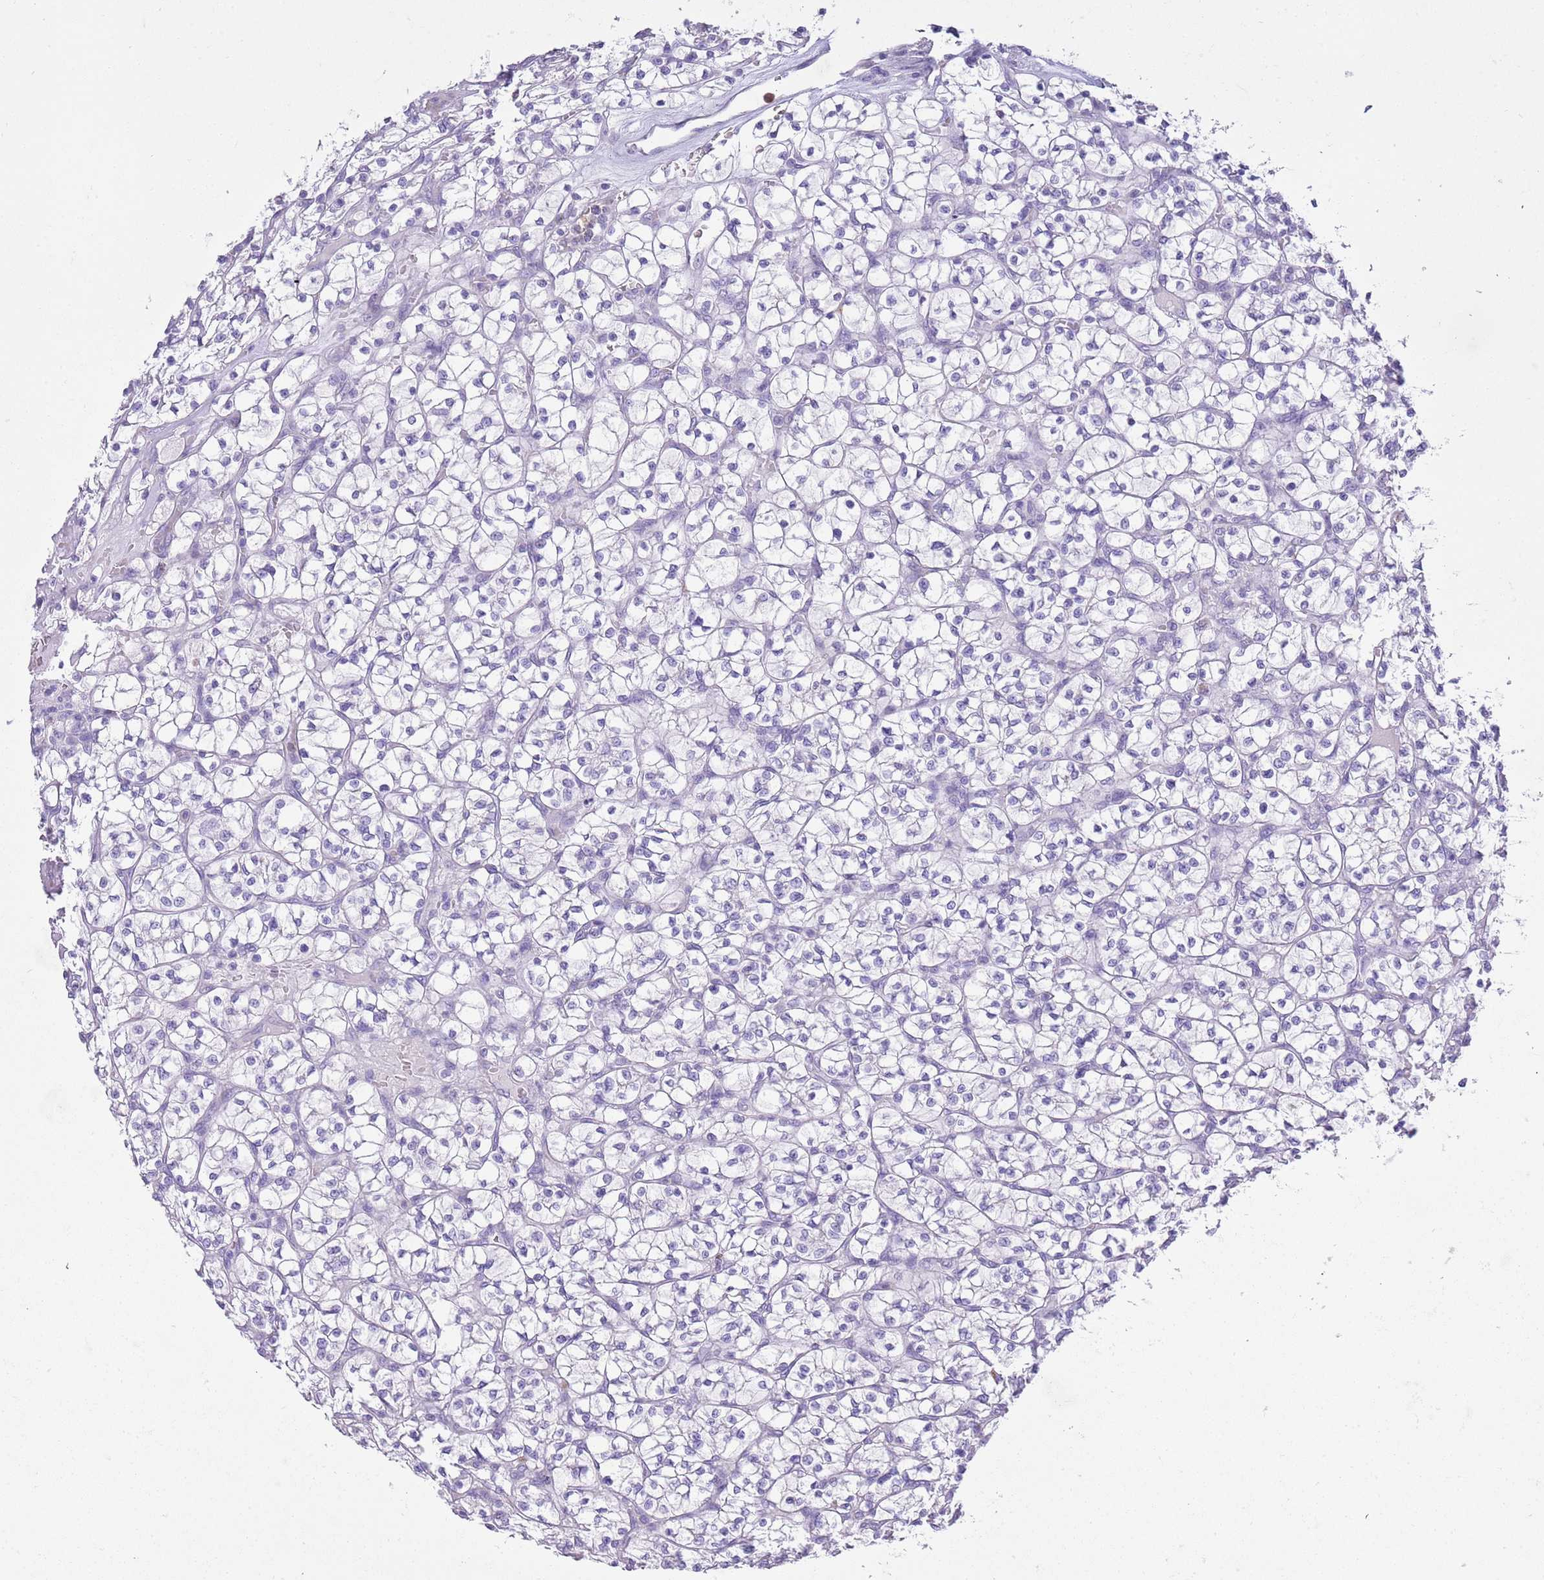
{"staining": {"intensity": "negative", "quantity": "none", "location": "none"}, "tissue": "renal cancer", "cell_type": "Tumor cells", "image_type": "cancer", "snomed": [{"axis": "morphology", "description": "Adenocarcinoma, NOS"}, {"axis": "topography", "description": "Kidney"}], "caption": "Micrograph shows no significant protein staining in tumor cells of adenocarcinoma (renal).", "gene": "OR2Z1", "patient": {"sex": "female", "age": 64}}